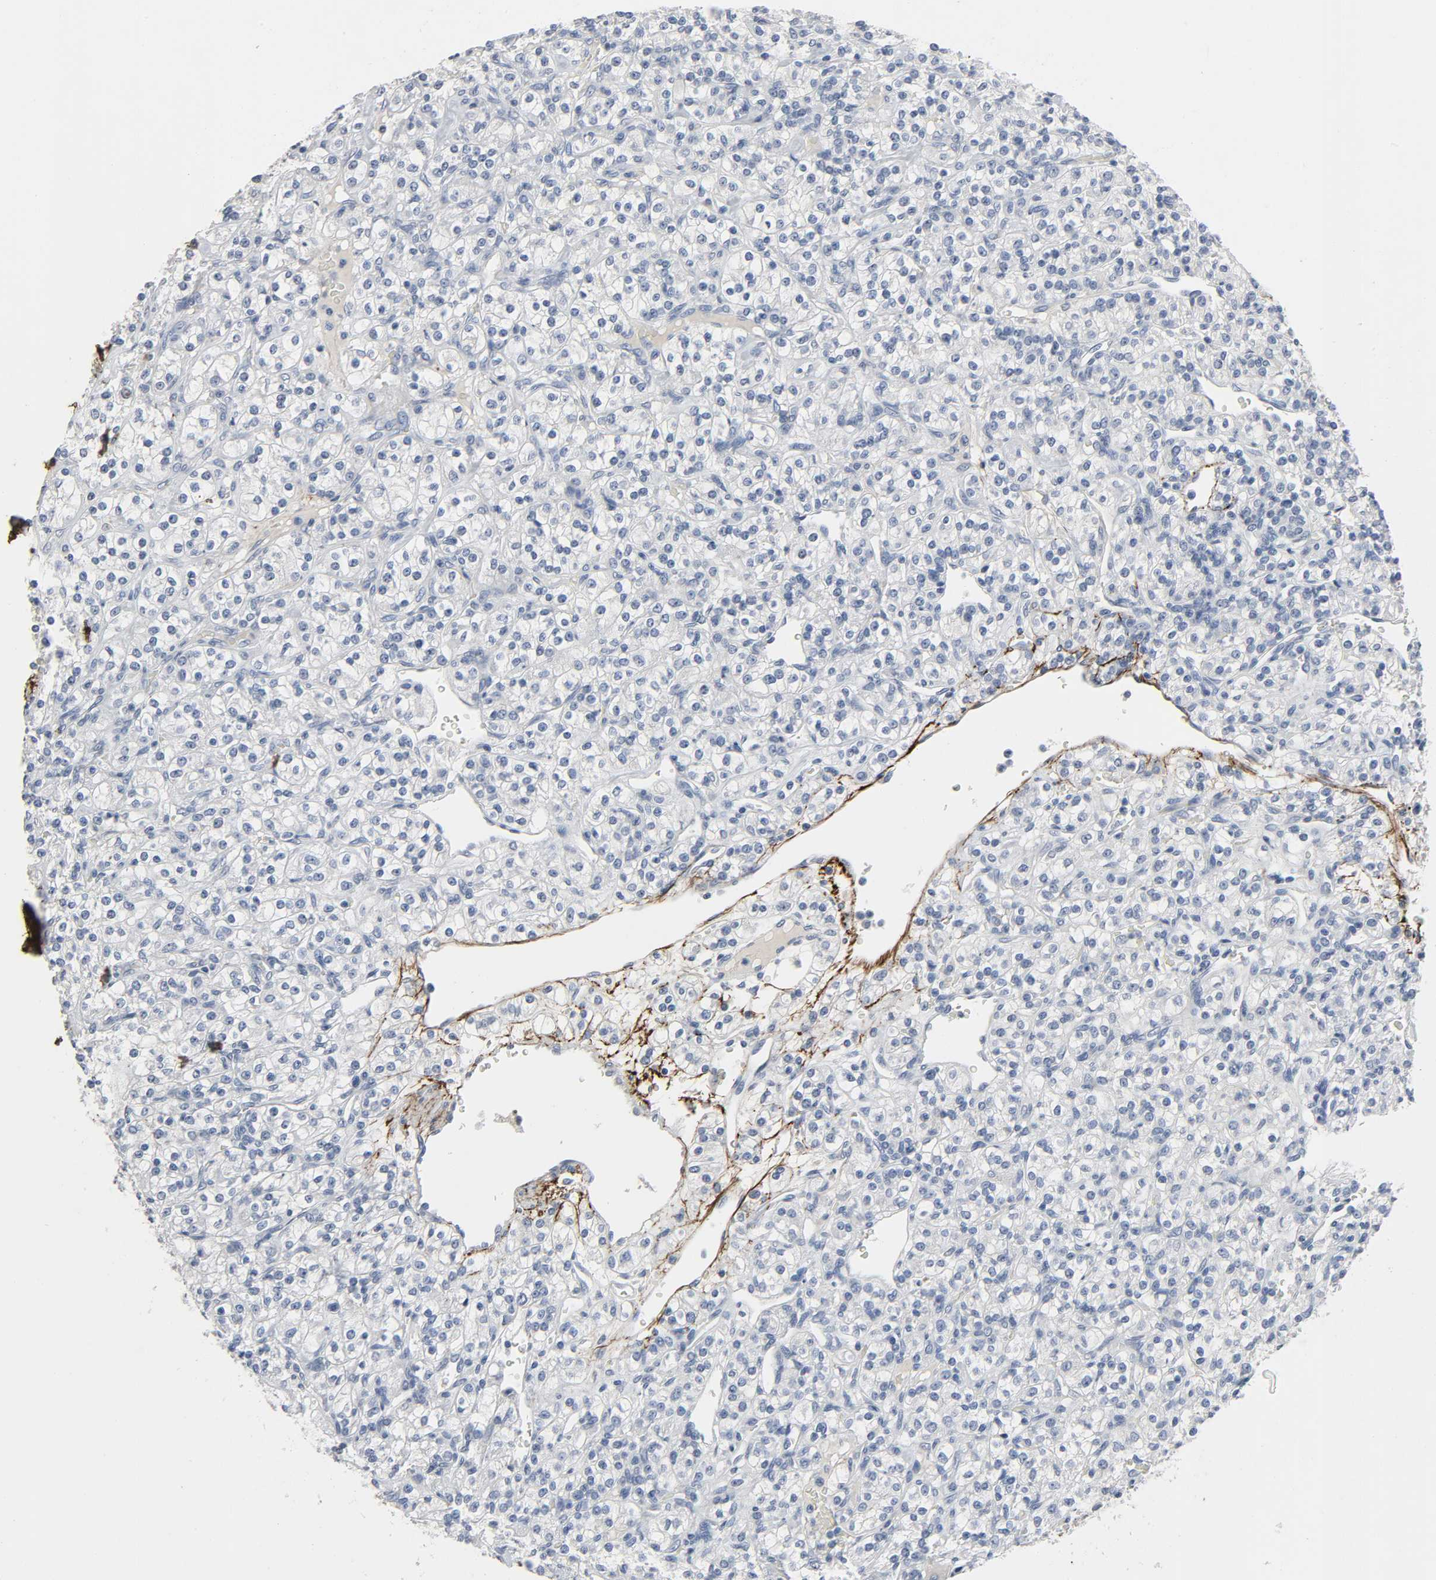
{"staining": {"intensity": "negative", "quantity": "none", "location": "none"}, "tissue": "renal cancer", "cell_type": "Tumor cells", "image_type": "cancer", "snomed": [{"axis": "morphology", "description": "Adenocarcinoma, NOS"}, {"axis": "topography", "description": "Kidney"}], "caption": "IHC photomicrograph of neoplastic tissue: adenocarcinoma (renal) stained with DAB demonstrates no significant protein expression in tumor cells. (DAB (3,3'-diaminobenzidine) IHC with hematoxylin counter stain).", "gene": "FBLN5", "patient": {"sex": "male", "age": 77}}